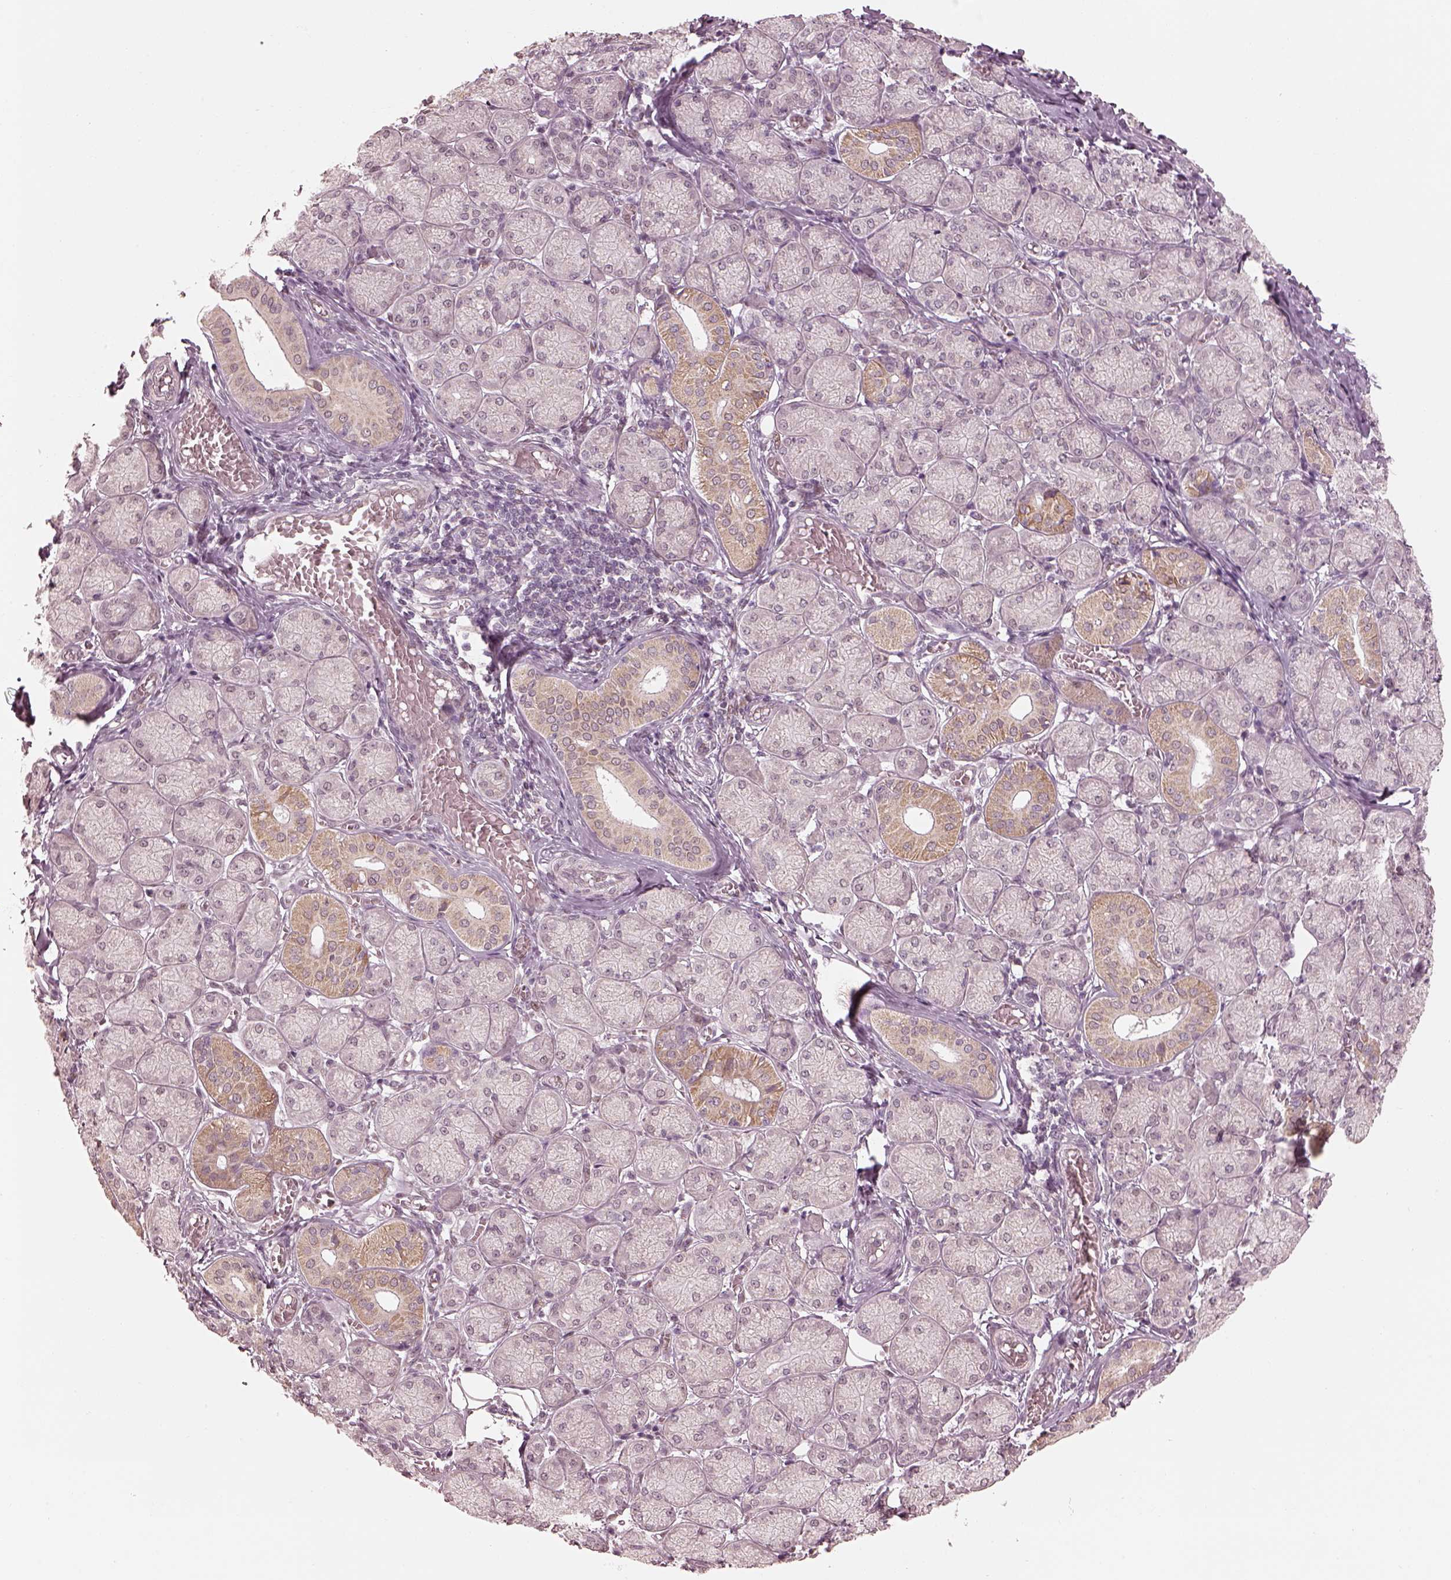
{"staining": {"intensity": "weak", "quantity": "<25%", "location": "cytoplasmic/membranous"}, "tissue": "salivary gland", "cell_type": "Glandular cells", "image_type": "normal", "snomed": [{"axis": "morphology", "description": "Normal tissue, NOS"}, {"axis": "topography", "description": "Salivary gland"}, {"axis": "topography", "description": "Peripheral nerve tissue"}], "caption": "Salivary gland was stained to show a protein in brown. There is no significant positivity in glandular cells. (DAB immunohistochemistry (IHC), high magnification).", "gene": "IQCB1", "patient": {"sex": "female", "age": 24}}